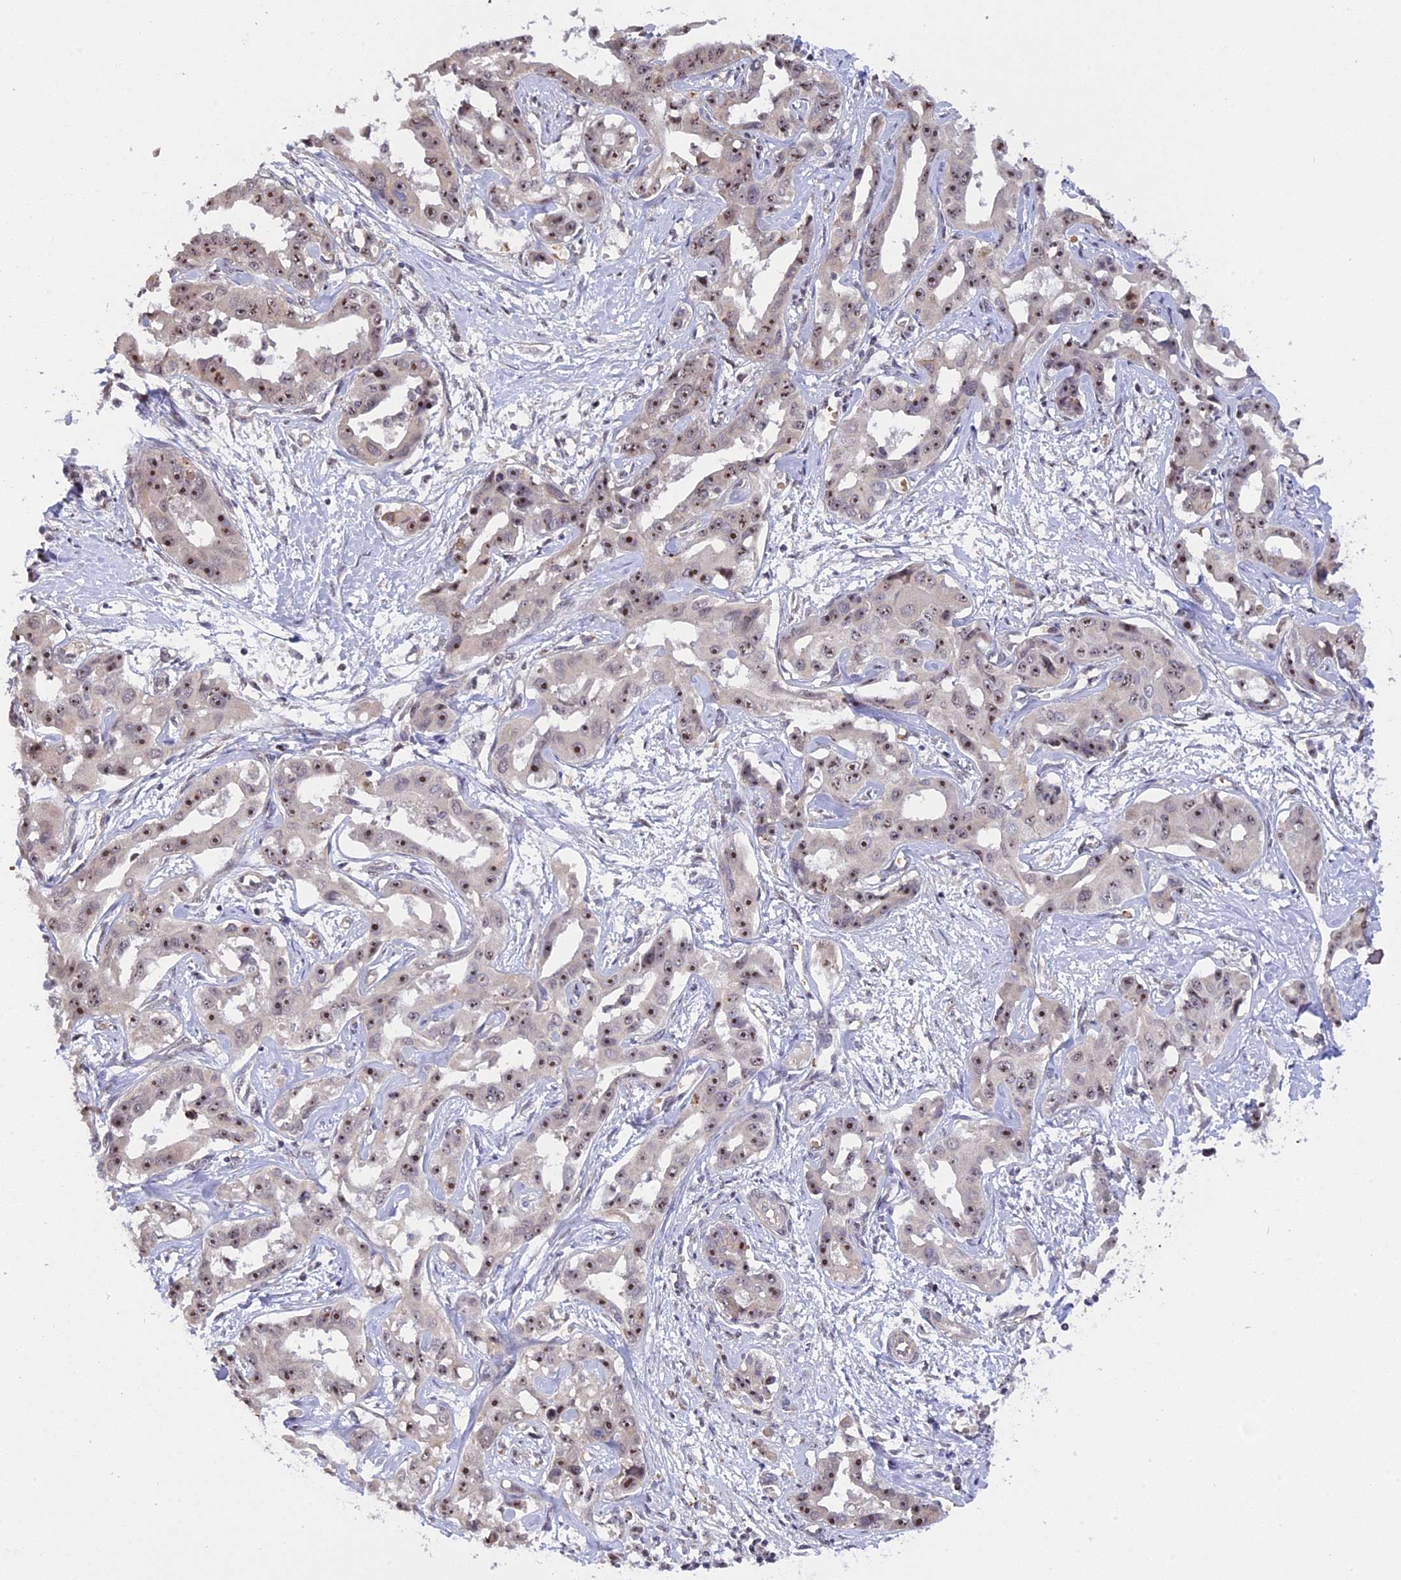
{"staining": {"intensity": "moderate", "quantity": ">75%", "location": "nuclear"}, "tissue": "liver cancer", "cell_type": "Tumor cells", "image_type": "cancer", "snomed": [{"axis": "morphology", "description": "Cholangiocarcinoma"}, {"axis": "topography", "description": "Liver"}], "caption": "IHC (DAB (3,3'-diaminobenzidine)) staining of human liver cancer demonstrates moderate nuclear protein positivity in about >75% of tumor cells. The protein of interest is stained brown, and the nuclei are stained in blue (DAB IHC with brightfield microscopy, high magnification).", "gene": "MGA", "patient": {"sex": "male", "age": 59}}